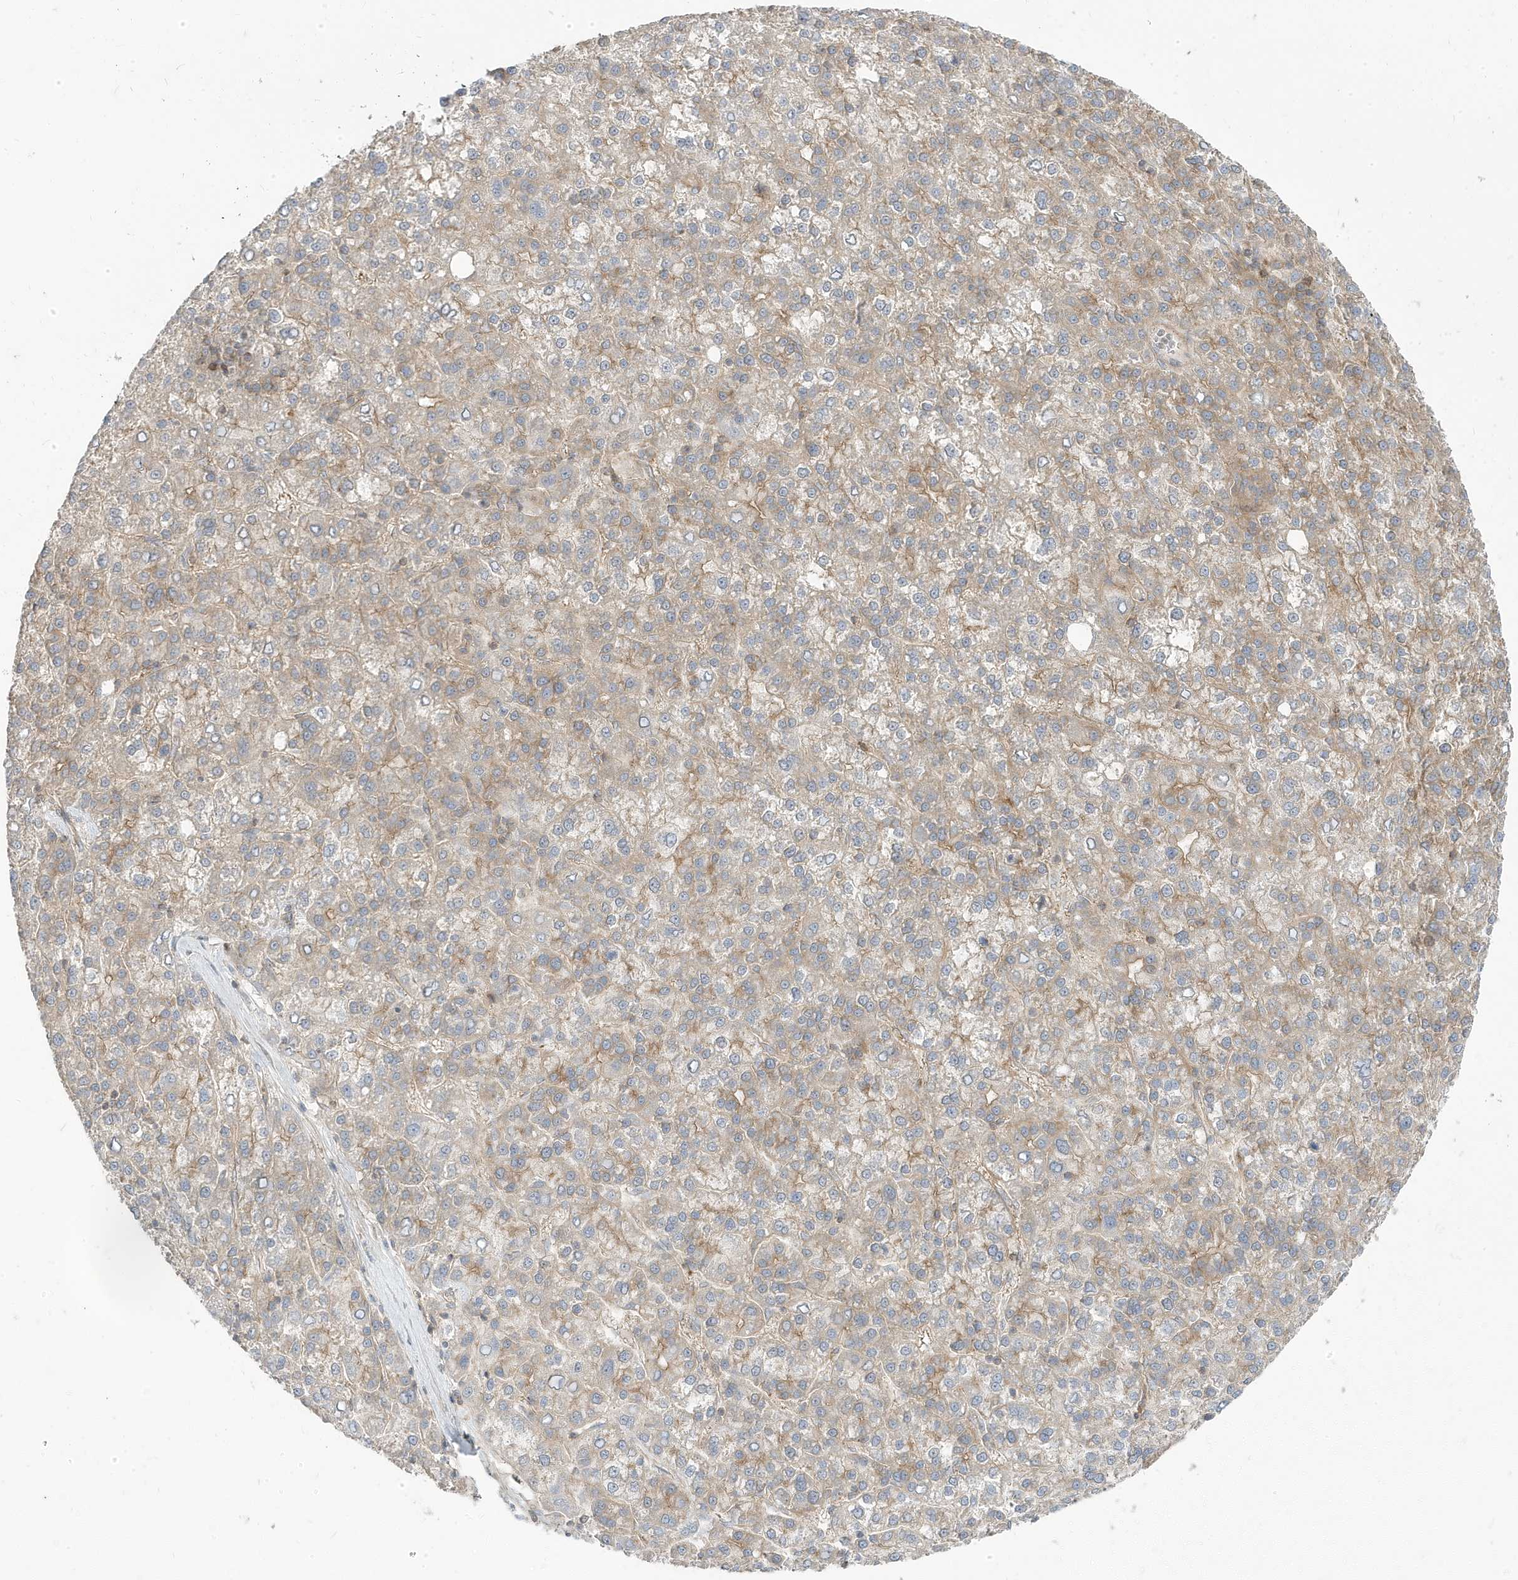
{"staining": {"intensity": "weak", "quantity": "<25%", "location": "cytoplasmic/membranous"}, "tissue": "liver cancer", "cell_type": "Tumor cells", "image_type": "cancer", "snomed": [{"axis": "morphology", "description": "Carcinoma, Hepatocellular, NOS"}, {"axis": "topography", "description": "Liver"}], "caption": "This photomicrograph is of liver cancer (hepatocellular carcinoma) stained with immunohistochemistry to label a protein in brown with the nuclei are counter-stained blue. There is no expression in tumor cells. The staining is performed using DAB brown chromogen with nuclei counter-stained in using hematoxylin.", "gene": "STAM", "patient": {"sex": "female", "age": 58}}